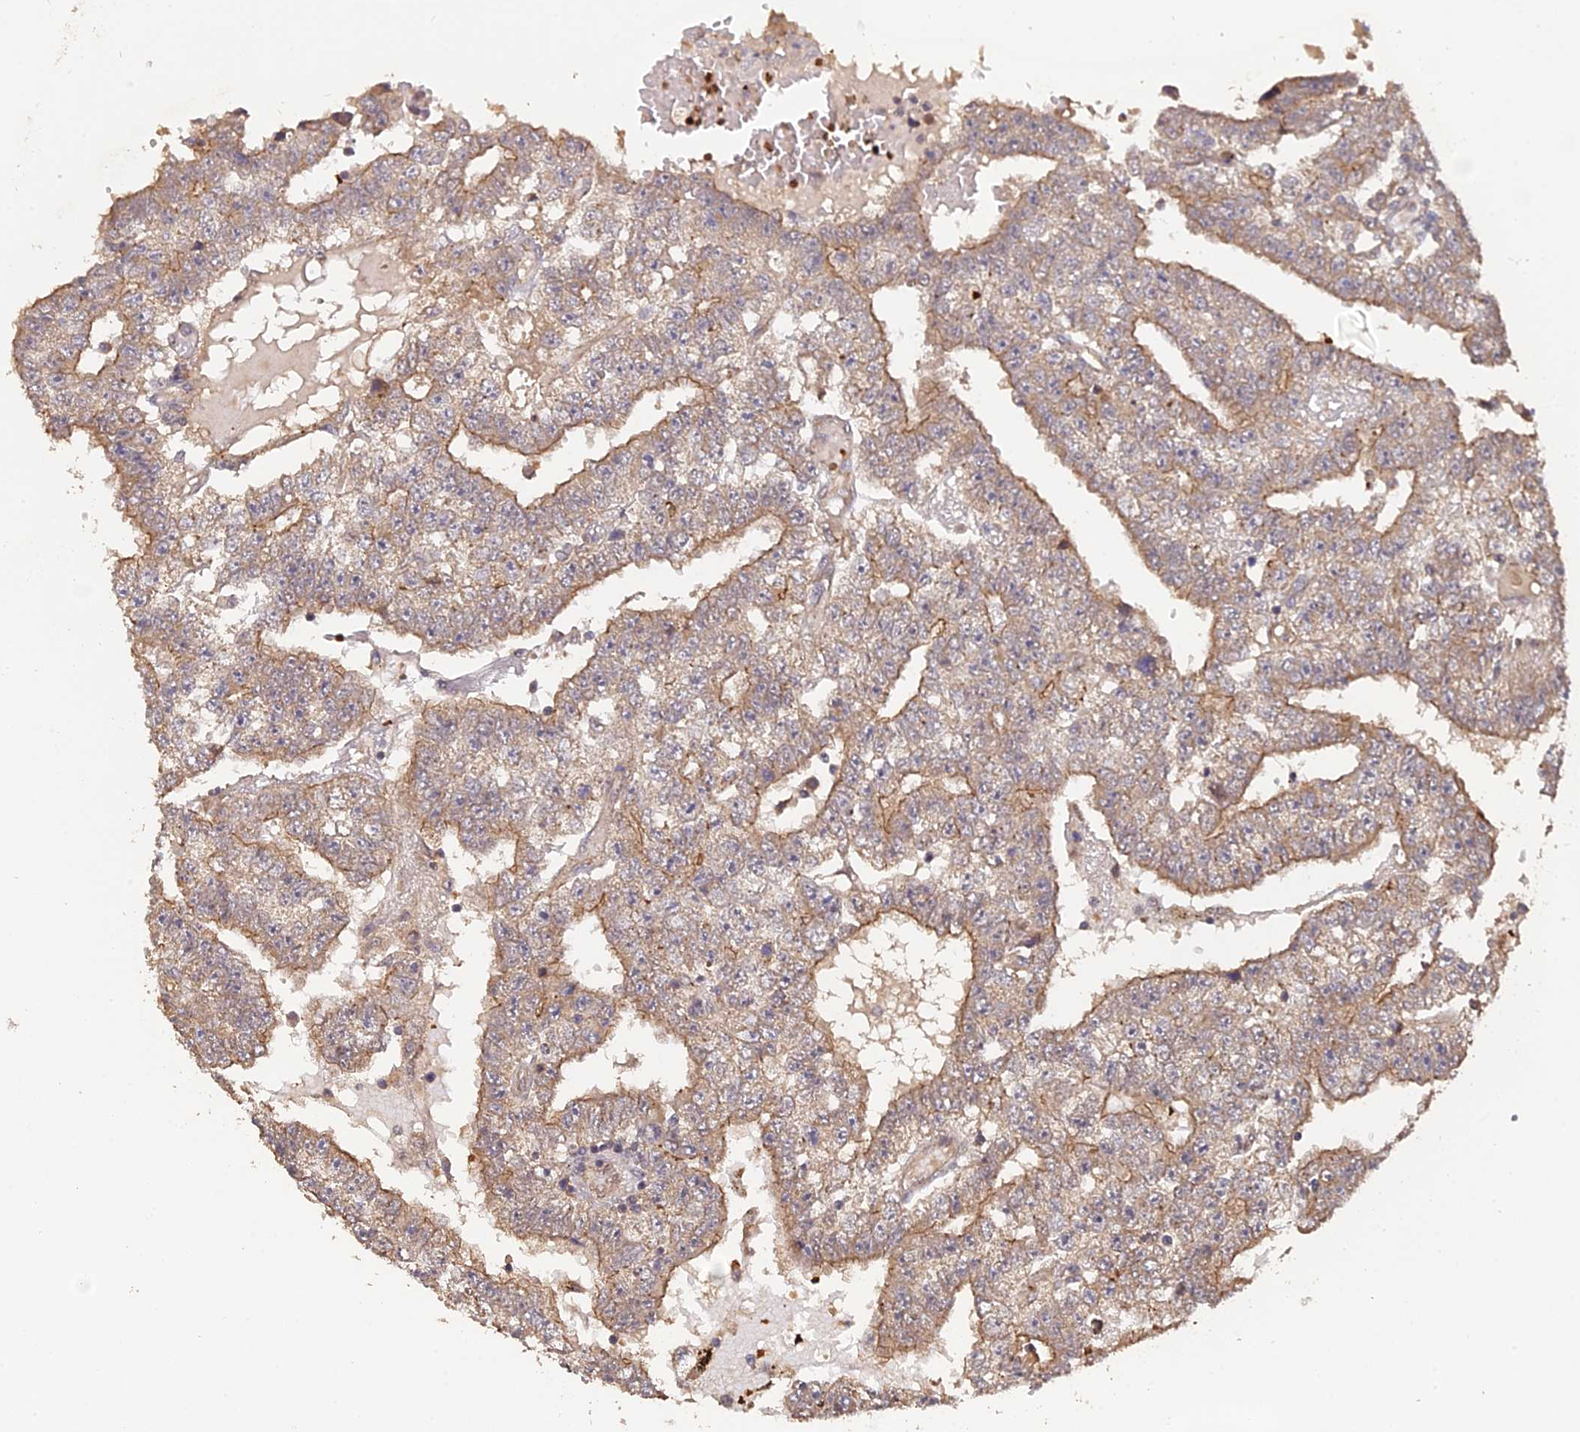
{"staining": {"intensity": "moderate", "quantity": "25%-75%", "location": "cytoplasmic/membranous"}, "tissue": "testis cancer", "cell_type": "Tumor cells", "image_type": "cancer", "snomed": [{"axis": "morphology", "description": "Carcinoma, Embryonal, NOS"}, {"axis": "topography", "description": "Testis"}], "caption": "A micrograph of human testis embryonal carcinoma stained for a protein exhibits moderate cytoplasmic/membranous brown staining in tumor cells. The staining is performed using DAB brown chromogen to label protein expression. The nuclei are counter-stained blue using hematoxylin.", "gene": "ARHGAP40", "patient": {"sex": "male", "age": 25}}